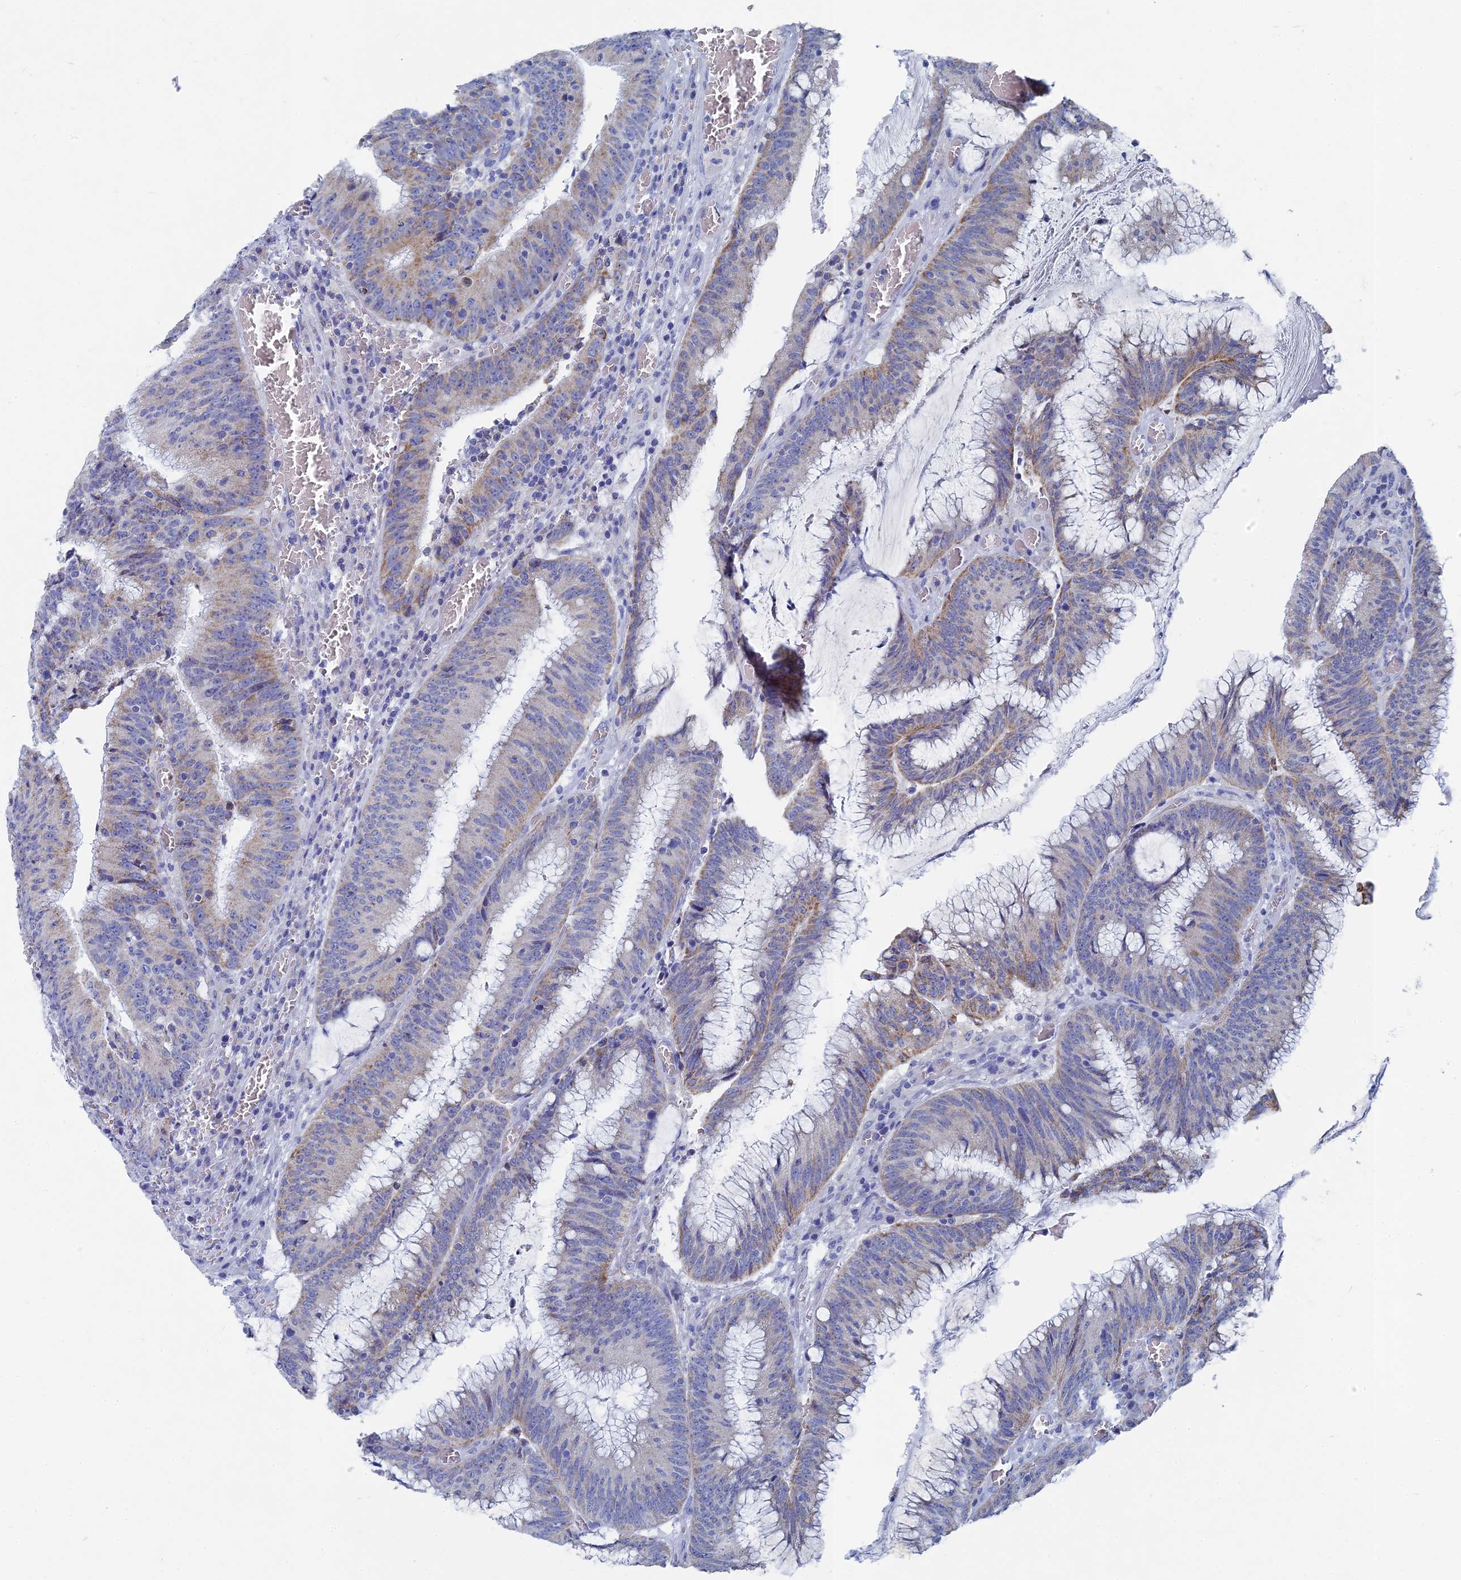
{"staining": {"intensity": "moderate", "quantity": "<25%", "location": "cytoplasmic/membranous"}, "tissue": "colorectal cancer", "cell_type": "Tumor cells", "image_type": "cancer", "snomed": [{"axis": "morphology", "description": "Adenocarcinoma, NOS"}, {"axis": "topography", "description": "Rectum"}], "caption": "The image exhibits staining of adenocarcinoma (colorectal), revealing moderate cytoplasmic/membranous protein staining (brown color) within tumor cells.", "gene": "HIGD1A", "patient": {"sex": "female", "age": 77}}